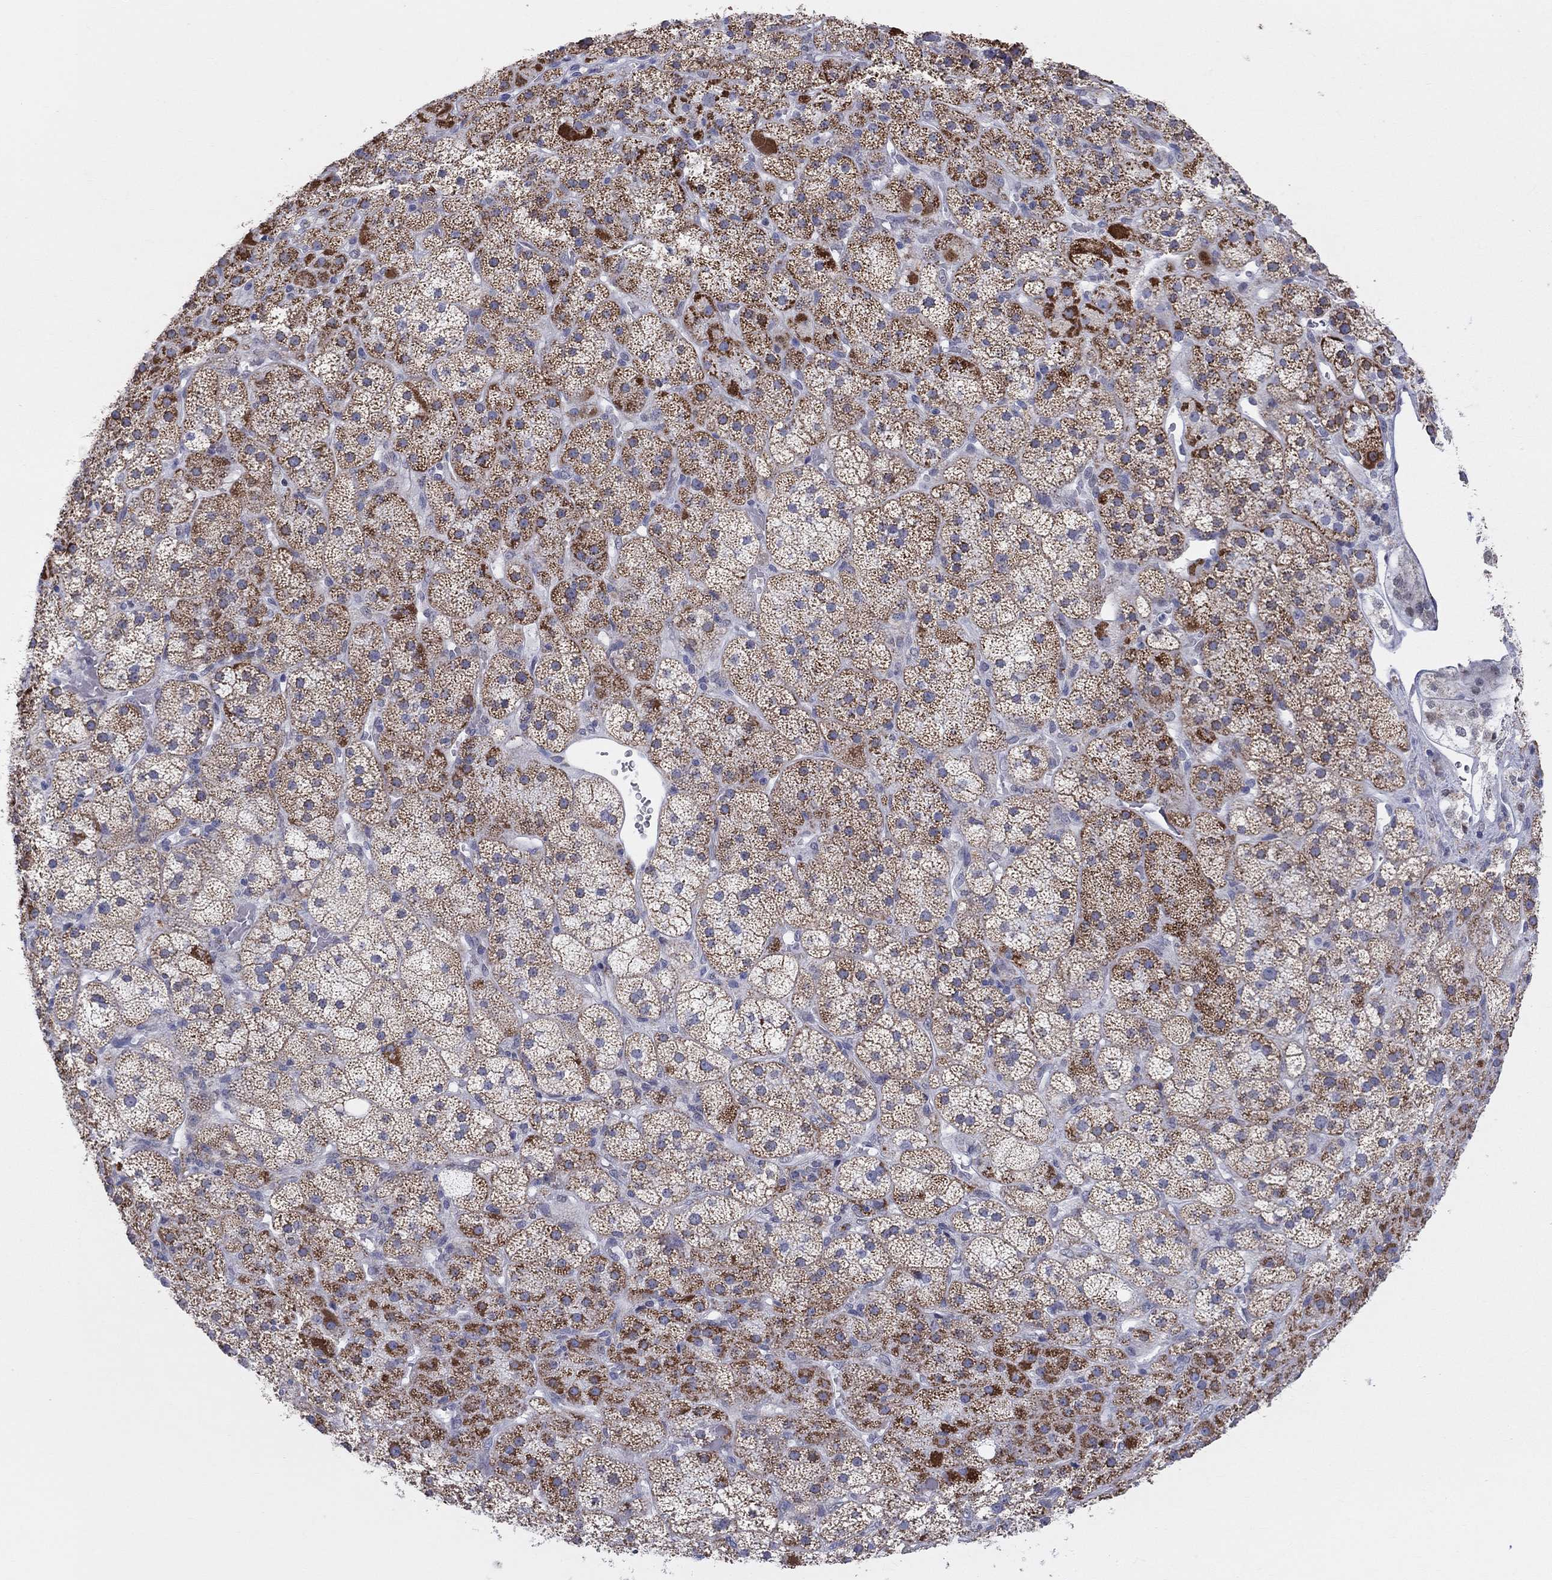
{"staining": {"intensity": "strong", "quantity": "25%-75%", "location": "cytoplasmic/membranous"}, "tissue": "adrenal gland", "cell_type": "Glandular cells", "image_type": "normal", "snomed": [{"axis": "morphology", "description": "Normal tissue, NOS"}, {"axis": "topography", "description": "Adrenal gland"}], "caption": "IHC (DAB) staining of unremarkable adrenal gland shows strong cytoplasmic/membranous protein staining in about 25%-75% of glandular cells. (Stains: DAB (3,3'-diaminobenzidine) in brown, nuclei in blue, Microscopy: brightfield microscopy at high magnification).", "gene": "KISS1R", "patient": {"sex": "male", "age": 57}}